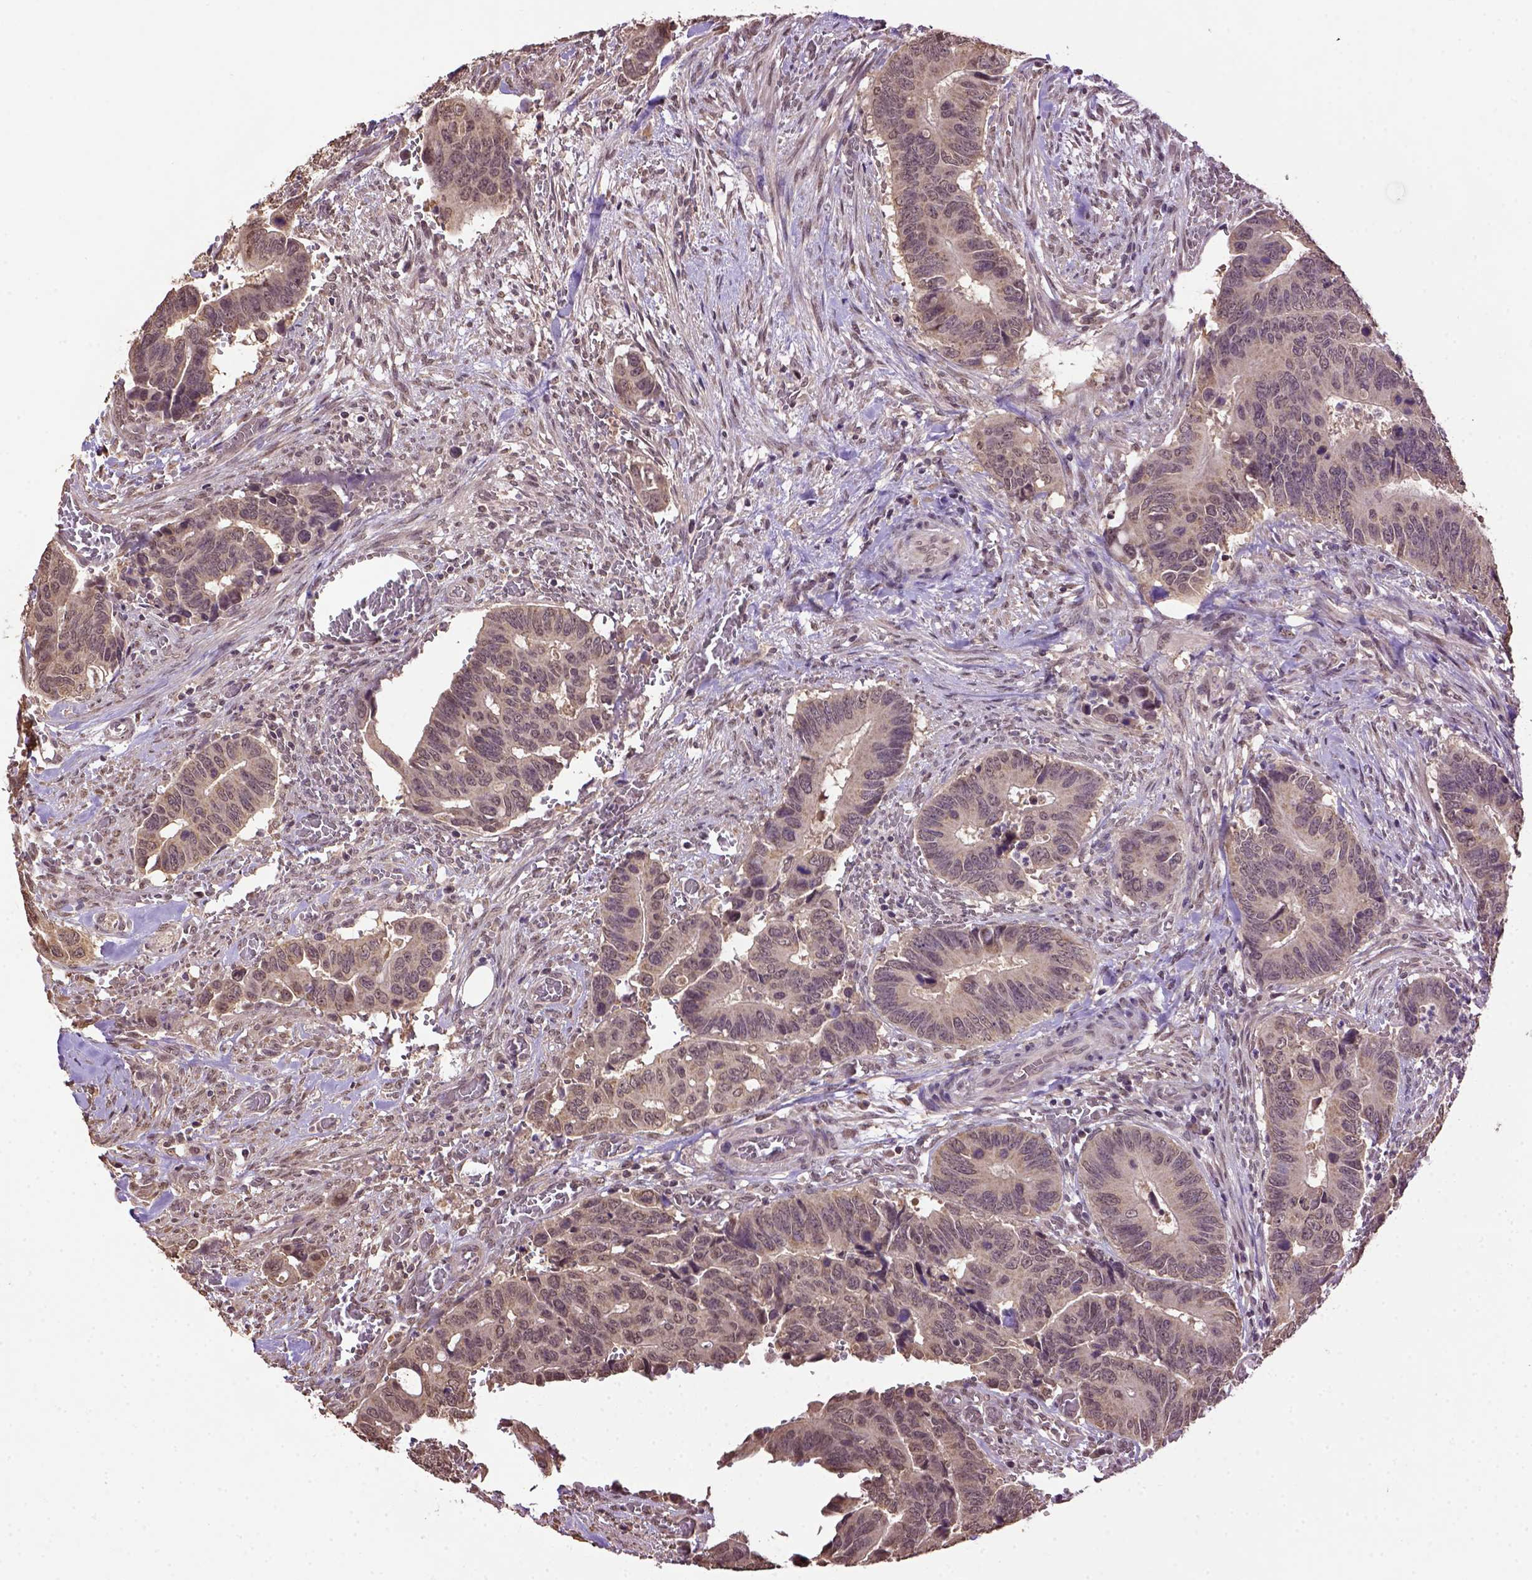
{"staining": {"intensity": "weak", "quantity": "<25%", "location": "cytoplasmic/membranous"}, "tissue": "colorectal cancer", "cell_type": "Tumor cells", "image_type": "cancer", "snomed": [{"axis": "morphology", "description": "Adenocarcinoma, NOS"}, {"axis": "topography", "description": "Colon"}], "caption": "An image of colorectal adenocarcinoma stained for a protein demonstrates no brown staining in tumor cells.", "gene": "WDR17", "patient": {"sex": "male", "age": 49}}